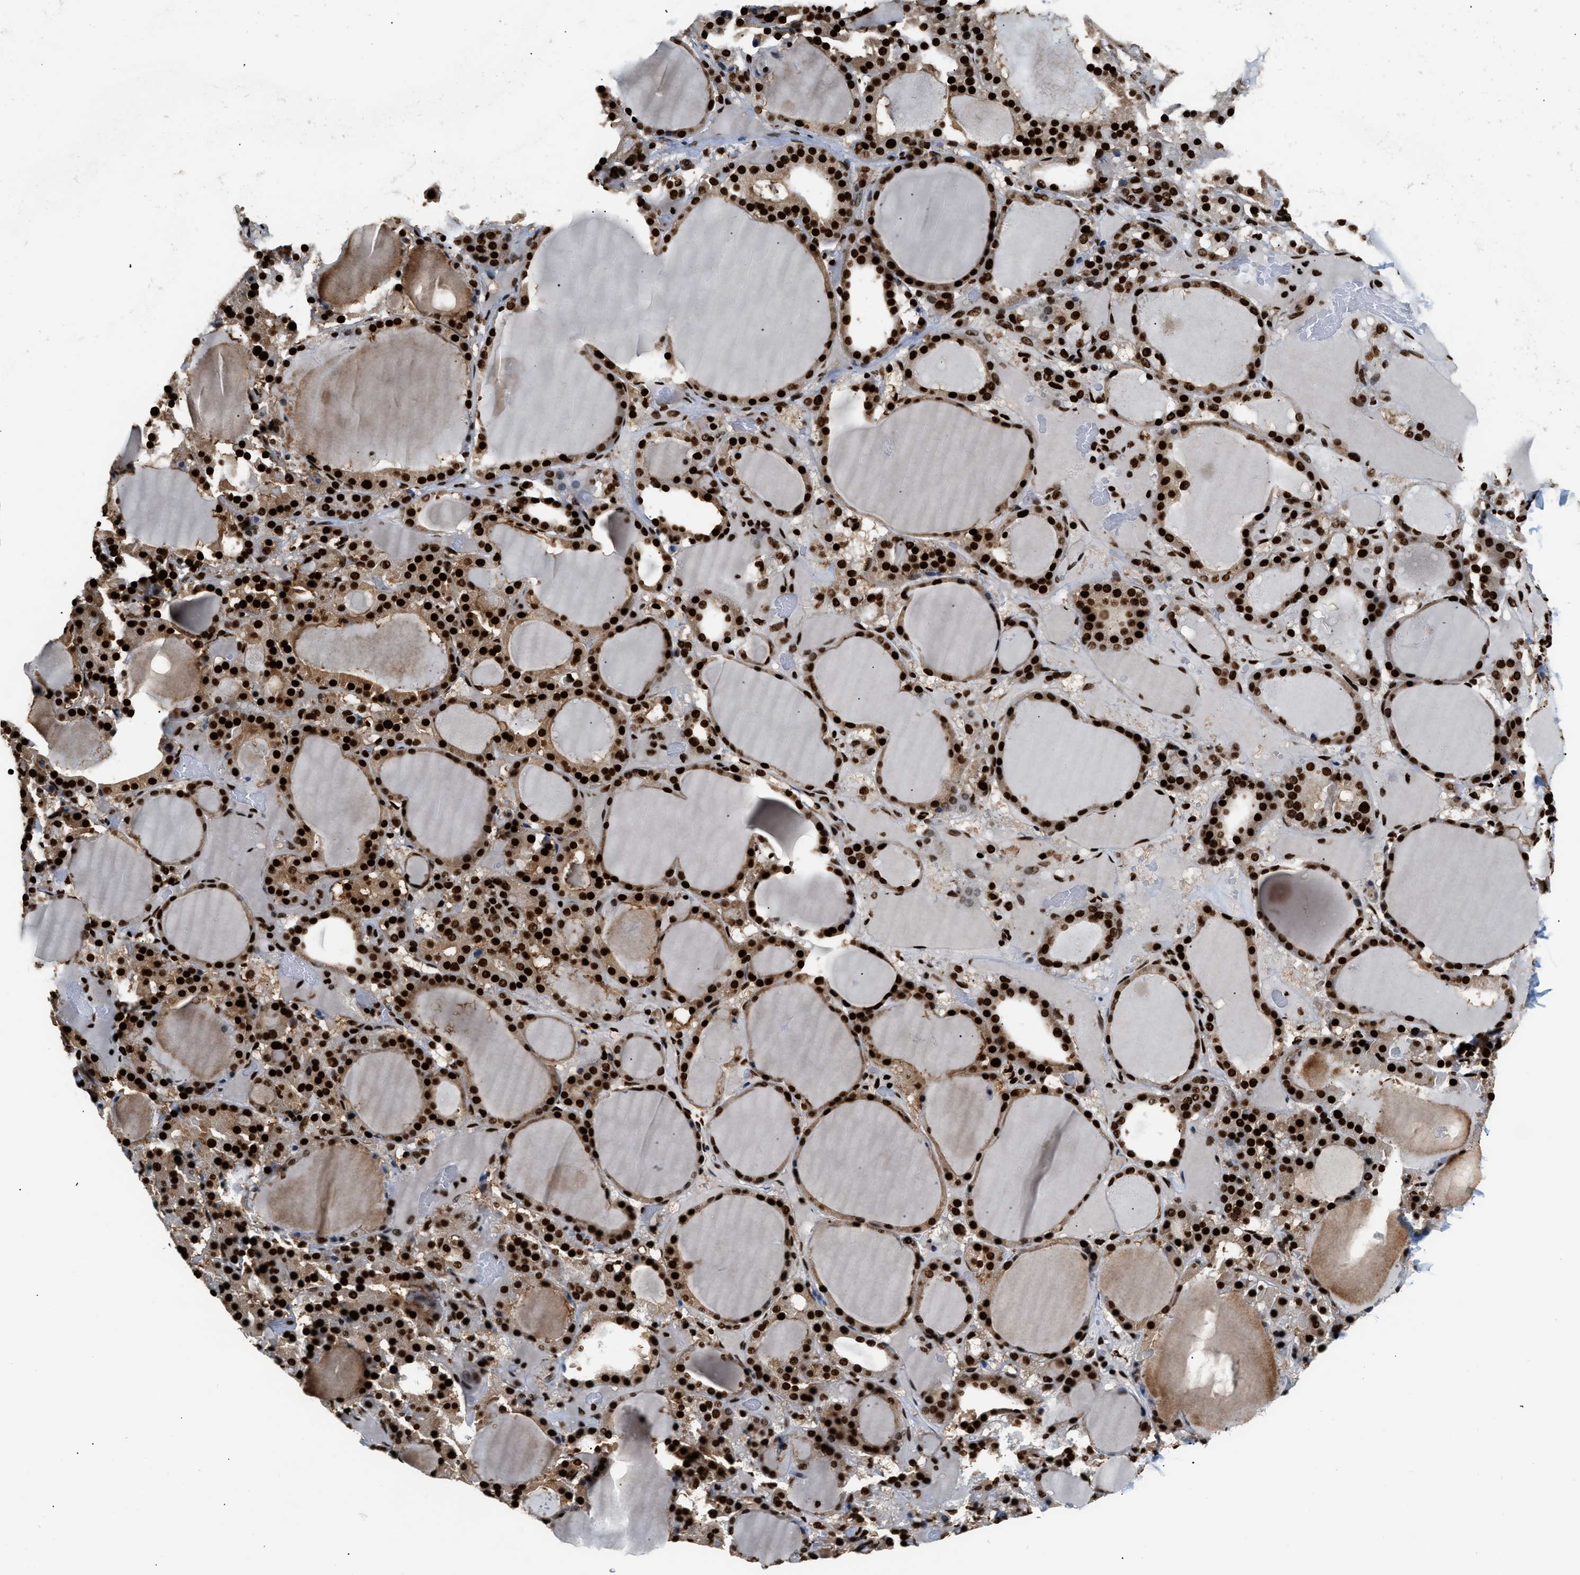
{"staining": {"intensity": "strong", "quantity": ">75%", "location": "nuclear"}, "tissue": "thyroid gland", "cell_type": "Glandular cells", "image_type": "normal", "snomed": [{"axis": "morphology", "description": "Normal tissue, NOS"}, {"axis": "morphology", "description": "Carcinoma, NOS"}, {"axis": "topography", "description": "Thyroid gland"}], "caption": "IHC of unremarkable human thyroid gland demonstrates high levels of strong nuclear staining in about >75% of glandular cells.", "gene": "HNRNPM", "patient": {"sex": "female", "age": 86}}